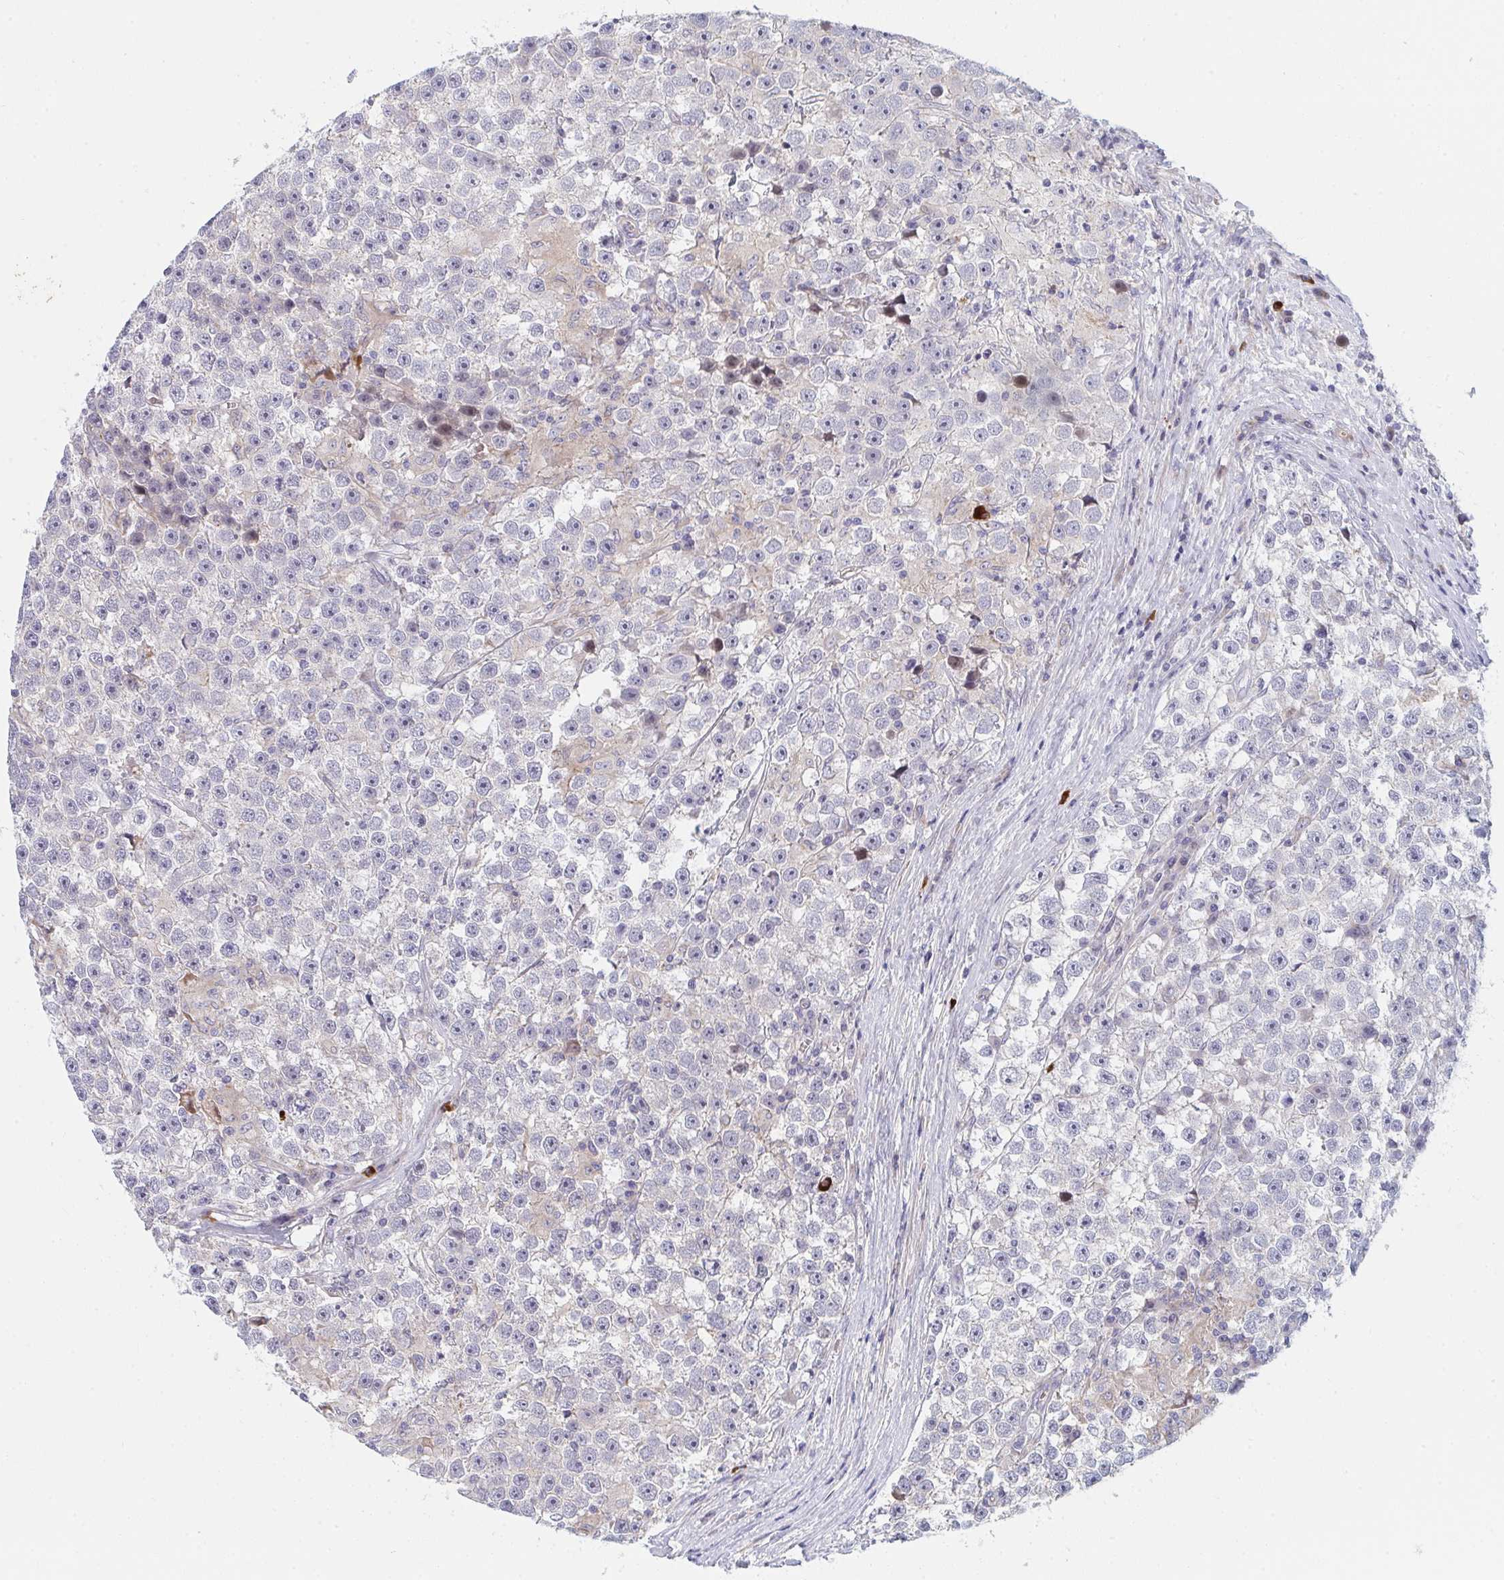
{"staining": {"intensity": "negative", "quantity": "none", "location": "none"}, "tissue": "testis cancer", "cell_type": "Tumor cells", "image_type": "cancer", "snomed": [{"axis": "morphology", "description": "Seminoma, NOS"}, {"axis": "topography", "description": "Testis"}], "caption": "Tumor cells are negative for protein expression in human testis cancer.", "gene": "TNFSF4", "patient": {"sex": "male", "age": 31}}